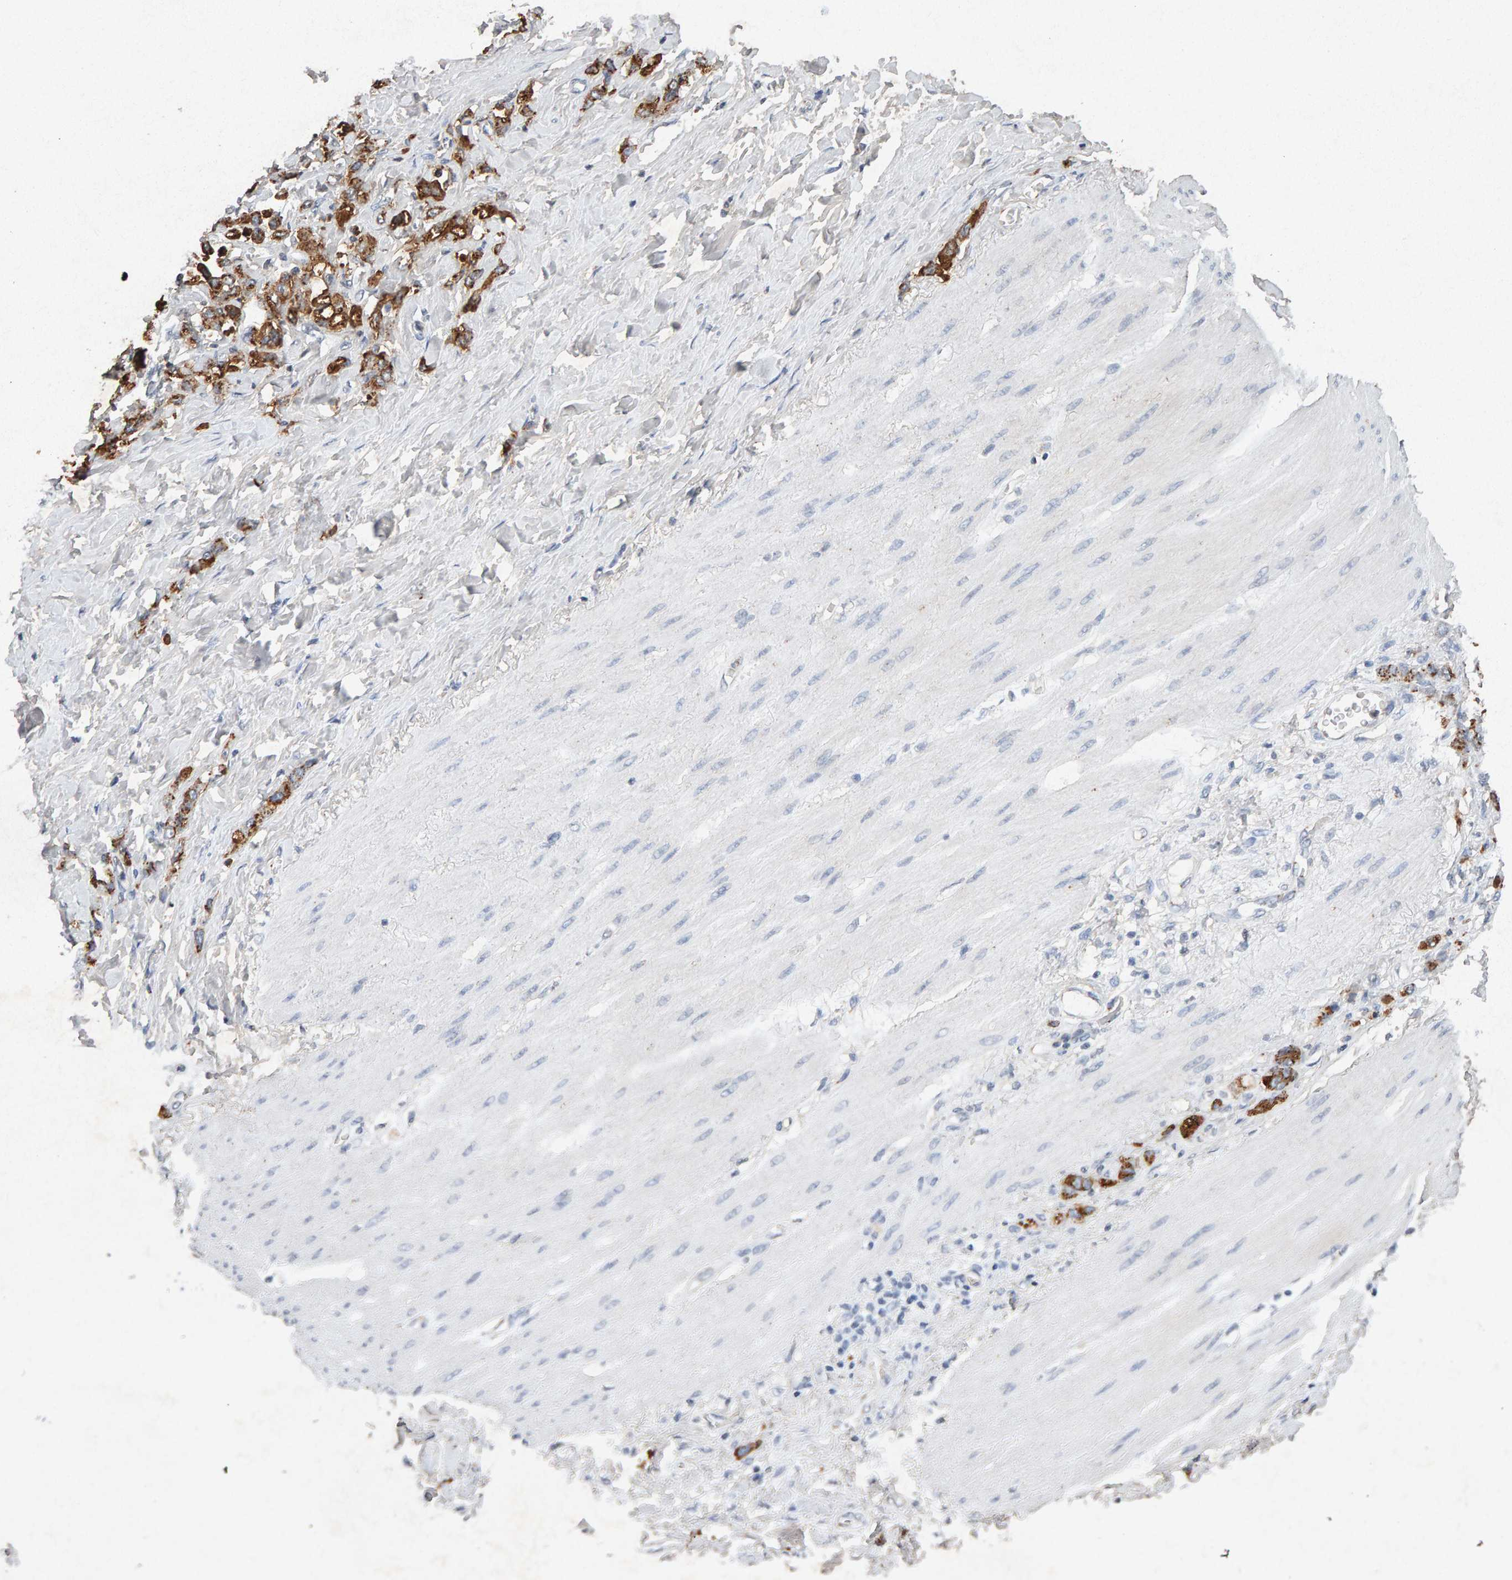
{"staining": {"intensity": "strong", "quantity": ">75%", "location": "cytoplasmic/membranous"}, "tissue": "stomach cancer", "cell_type": "Tumor cells", "image_type": "cancer", "snomed": [{"axis": "morphology", "description": "Normal tissue, NOS"}, {"axis": "morphology", "description": "Adenocarcinoma, NOS"}, {"axis": "topography", "description": "Stomach"}], "caption": "Human stomach adenocarcinoma stained with a brown dye reveals strong cytoplasmic/membranous positive positivity in approximately >75% of tumor cells.", "gene": "PTPRM", "patient": {"sex": "male", "age": 82}}